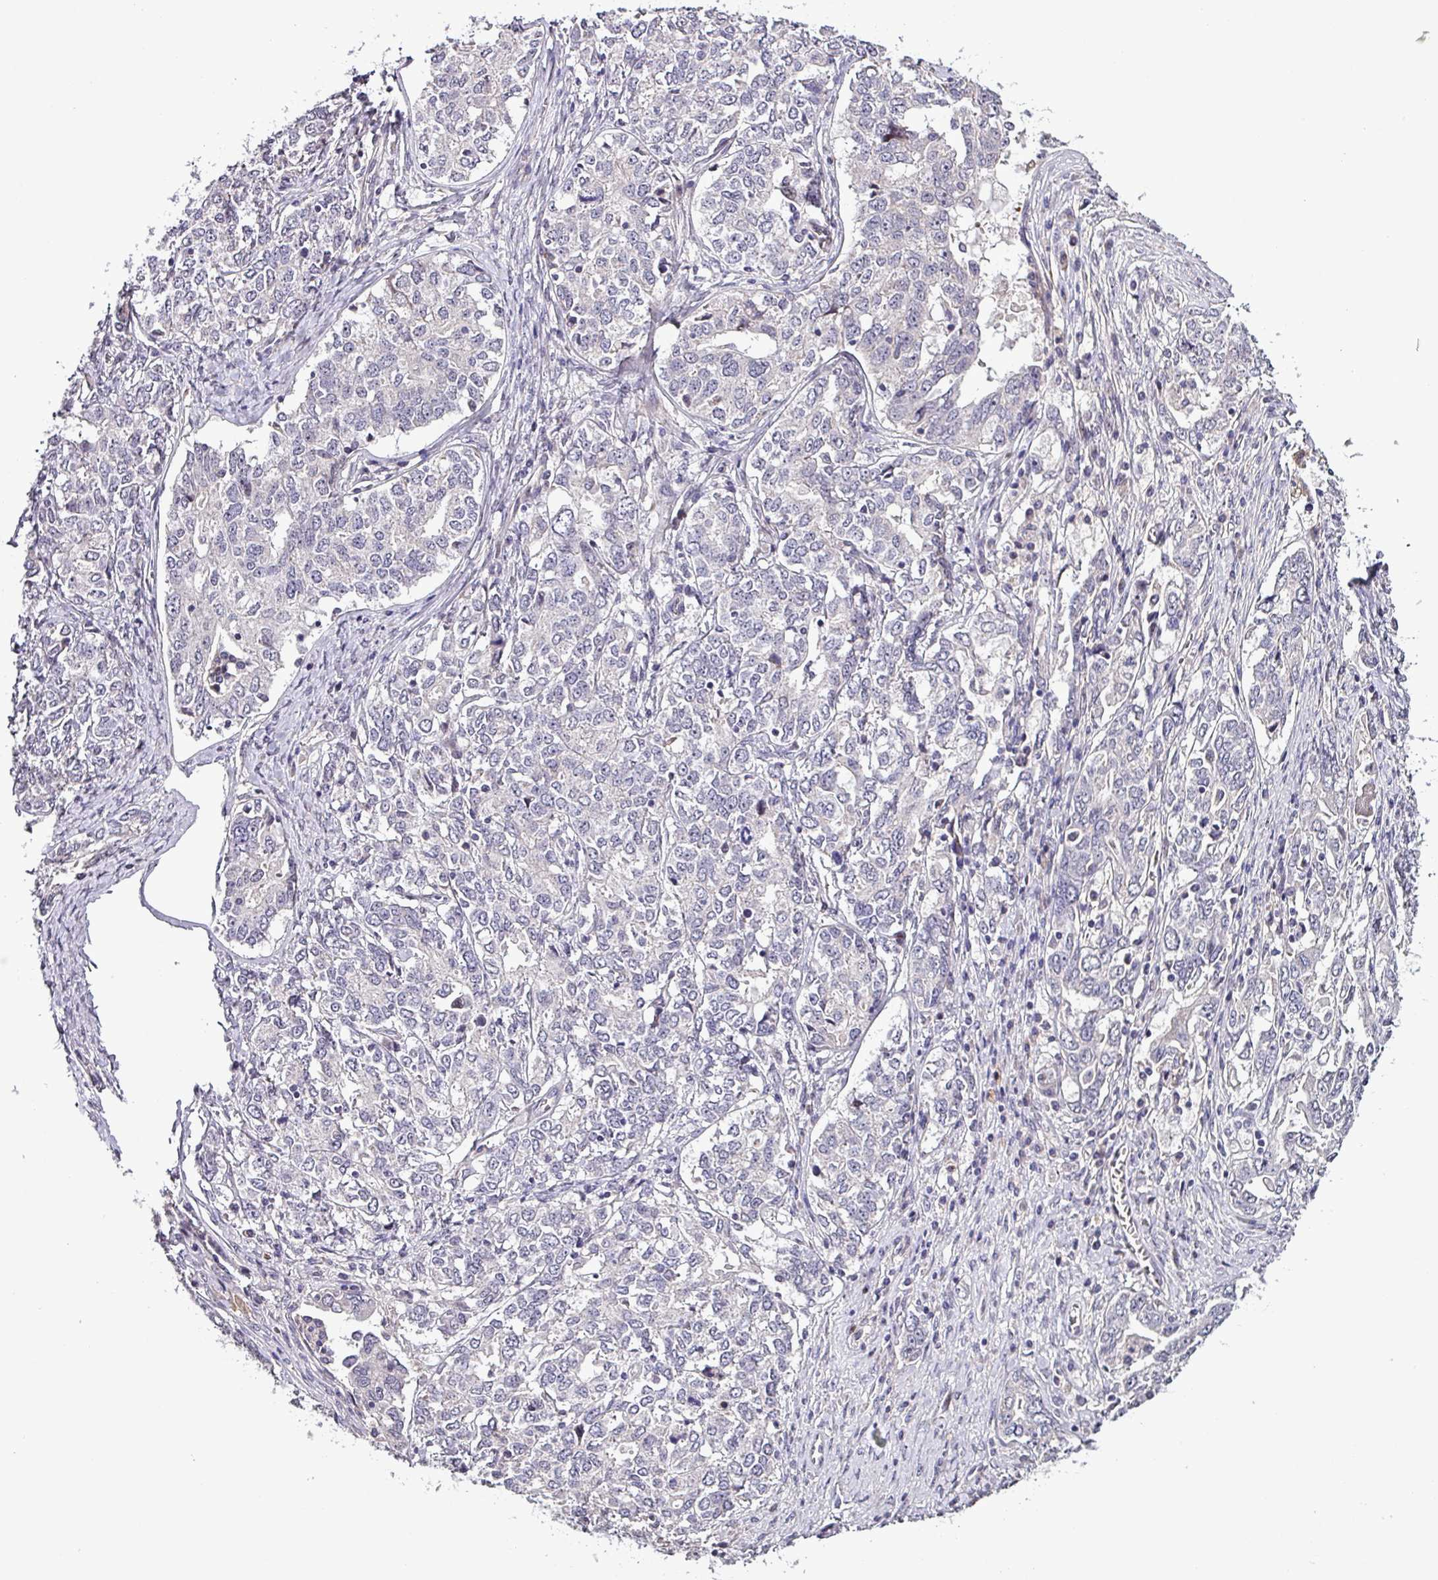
{"staining": {"intensity": "negative", "quantity": "none", "location": "none"}, "tissue": "ovarian cancer", "cell_type": "Tumor cells", "image_type": "cancer", "snomed": [{"axis": "morphology", "description": "Carcinoma, endometroid"}, {"axis": "topography", "description": "Ovary"}], "caption": "This is an IHC image of human ovarian endometroid carcinoma. There is no expression in tumor cells.", "gene": "GRAPL", "patient": {"sex": "female", "age": 62}}